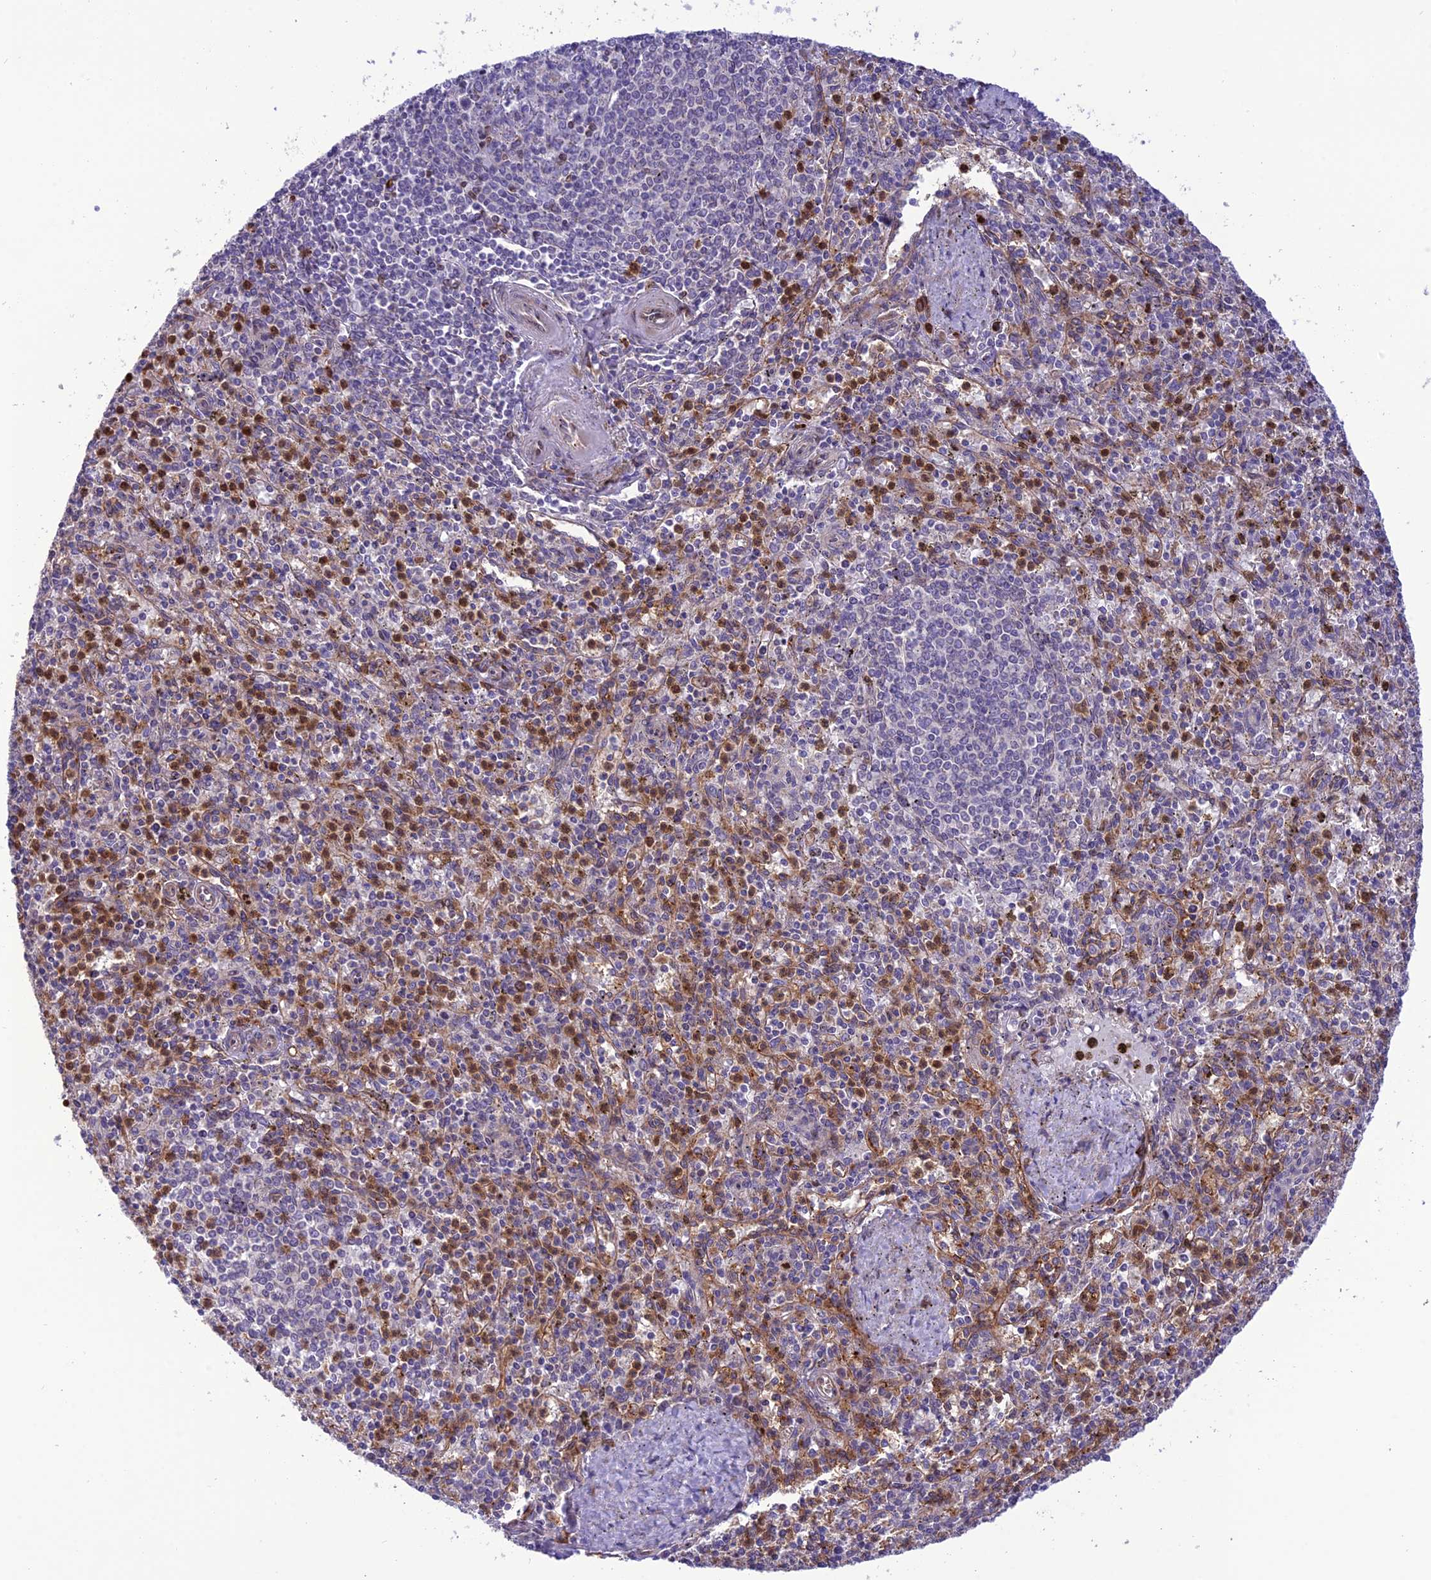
{"staining": {"intensity": "strong", "quantity": "<25%", "location": "cytoplasmic/membranous,nuclear"}, "tissue": "spleen", "cell_type": "Cells in red pulp", "image_type": "normal", "snomed": [{"axis": "morphology", "description": "Normal tissue, NOS"}, {"axis": "topography", "description": "Spleen"}], "caption": "An image of human spleen stained for a protein reveals strong cytoplasmic/membranous,nuclear brown staining in cells in red pulp. The staining is performed using DAB (3,3'-diaminobenzidine) brown chromogen to label protein expression. The nuclei are counter-stained blue using hematoxylin.", "gene": "JMY", "patient": {"sex": "male", "age": 72}}